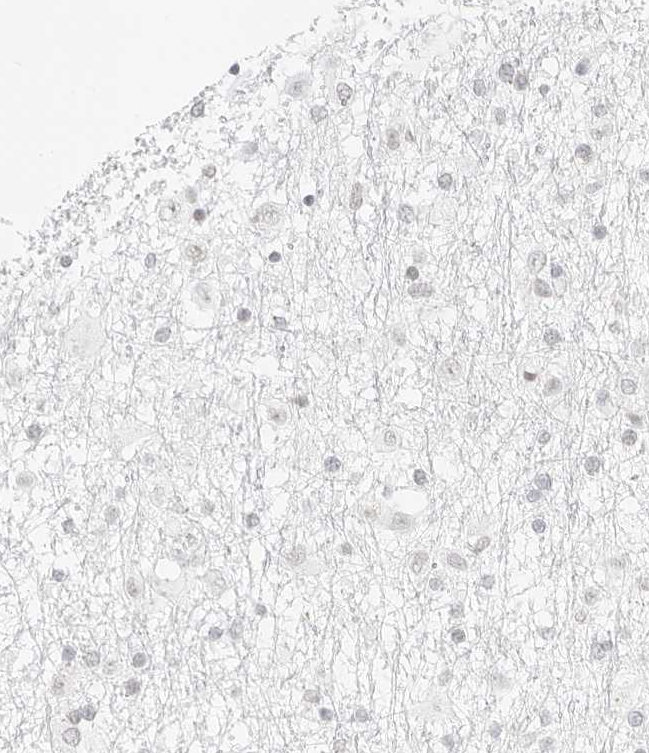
{"staining": {"intensity": "negative", "quantity": "none", "location": "none"}, "tissue": "glioma", "cell_type": "Tumor cells", "image_type": "cancer", "snomed": [{"axis": "morphology", "description": "Glioma, malignant, Low grade"}, {"axis": "topography", "description": "Brain"}], "caption": "Immunohistochemistry (IHC) histopathology image of glioma stained for a protein (brown), which shows no staining in tumor cells.", "gene": "FBLN5", "patient": {"sex": "male", "age": 65}}